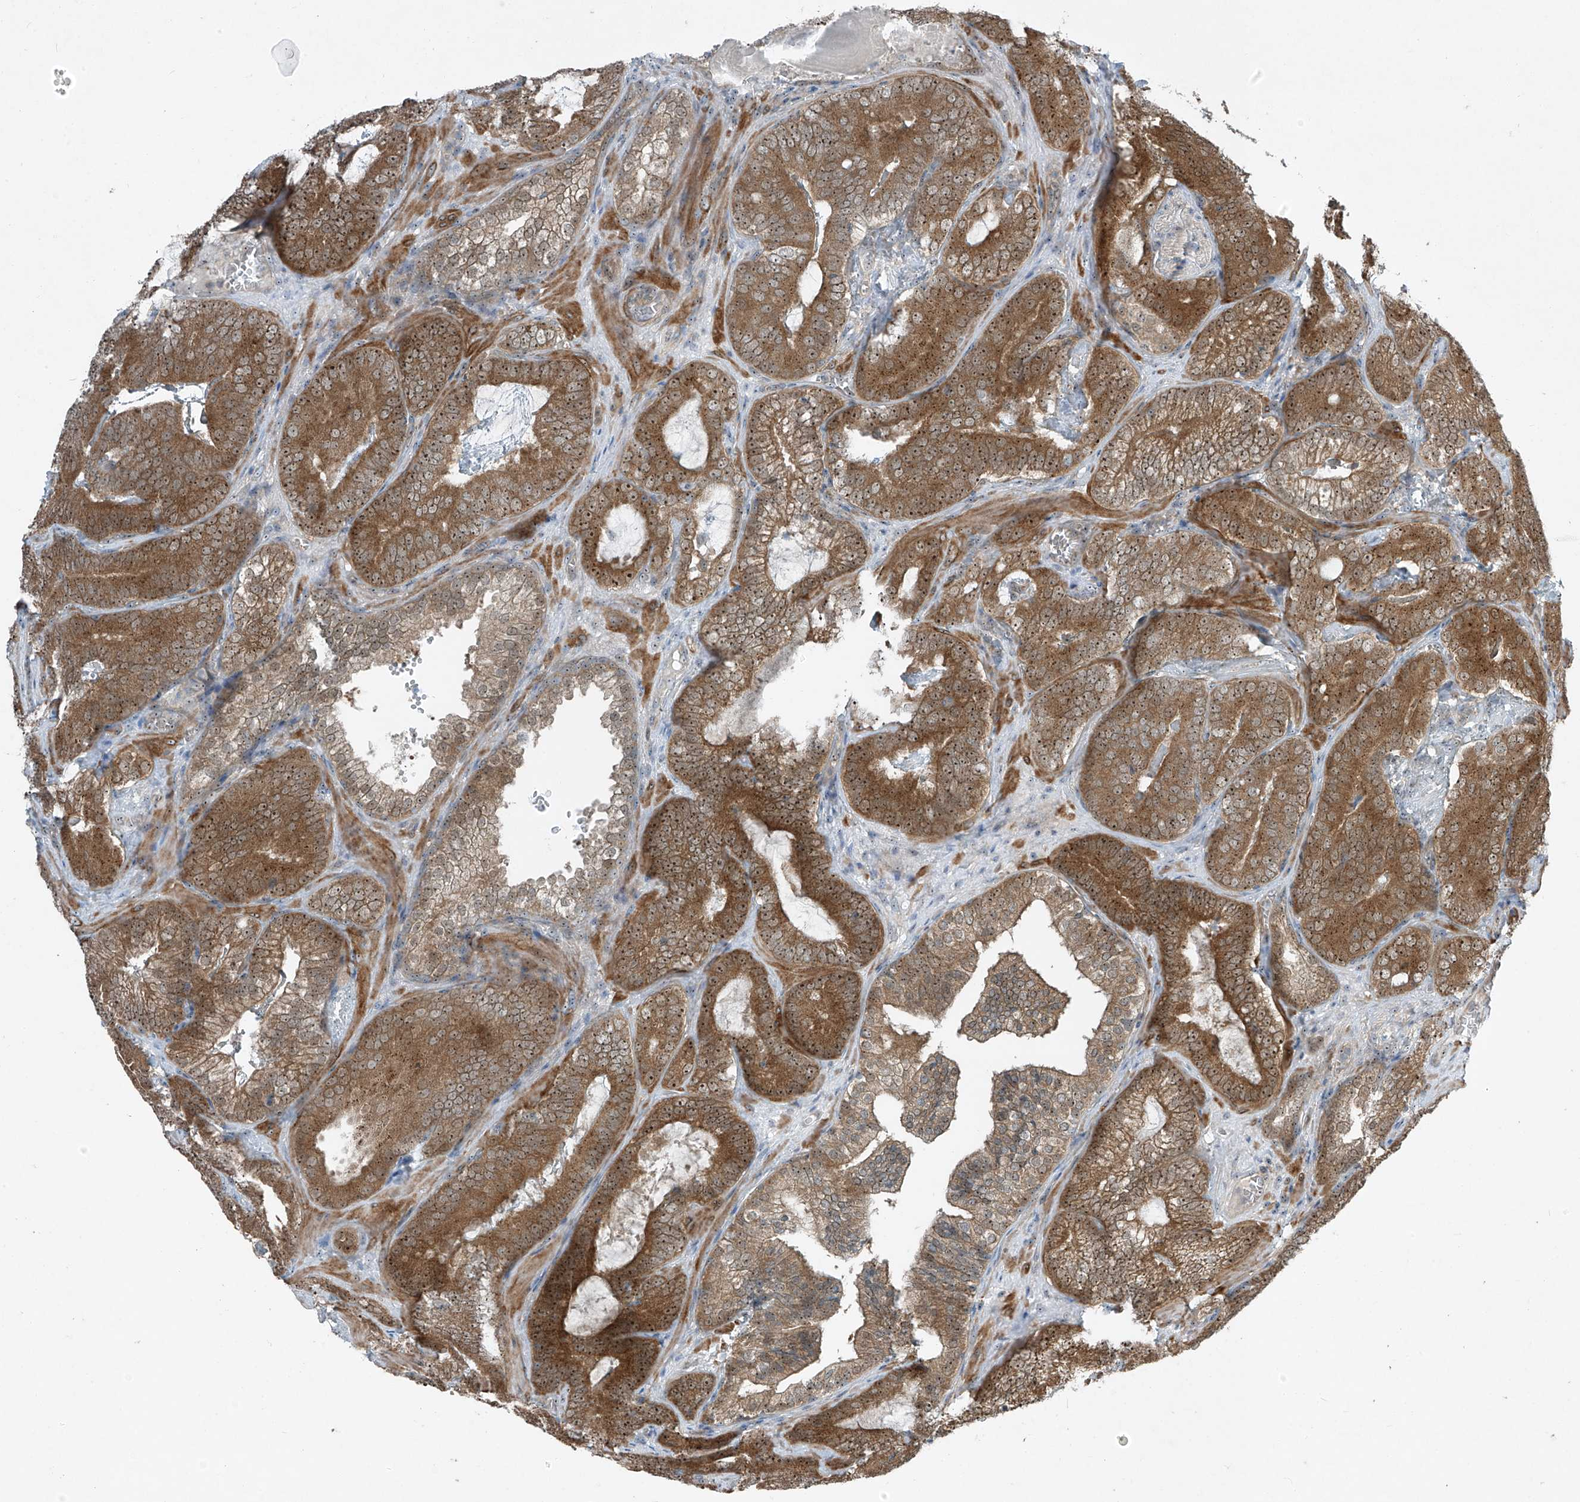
{"staining": {"intensity": "moderate", "quantity": ">75%", "location": "cytoplasmic/membranous,nuclear"}, "tissue": "prostate cancer", "cell_type": "Tumor cells", "image_type": "cancer", "snomed": [{"axis": "morphology", "description": "Adenocarcinoma, High grade"}, {"axis": "topography", "description": "Prostate"}], "caption": "Protein expression analysis of prostate adenocarcinoma (high-grade) demonstrates moderate cytoplasmic/membranous and nuclear positivity in about >75% of tumor cells. (DAB (3,3'-diaminobenzidine) IHC with brightfield microscopy, high magnification).", "gene": "PPCS", "patient": {"sex": "male", "age": 66}}